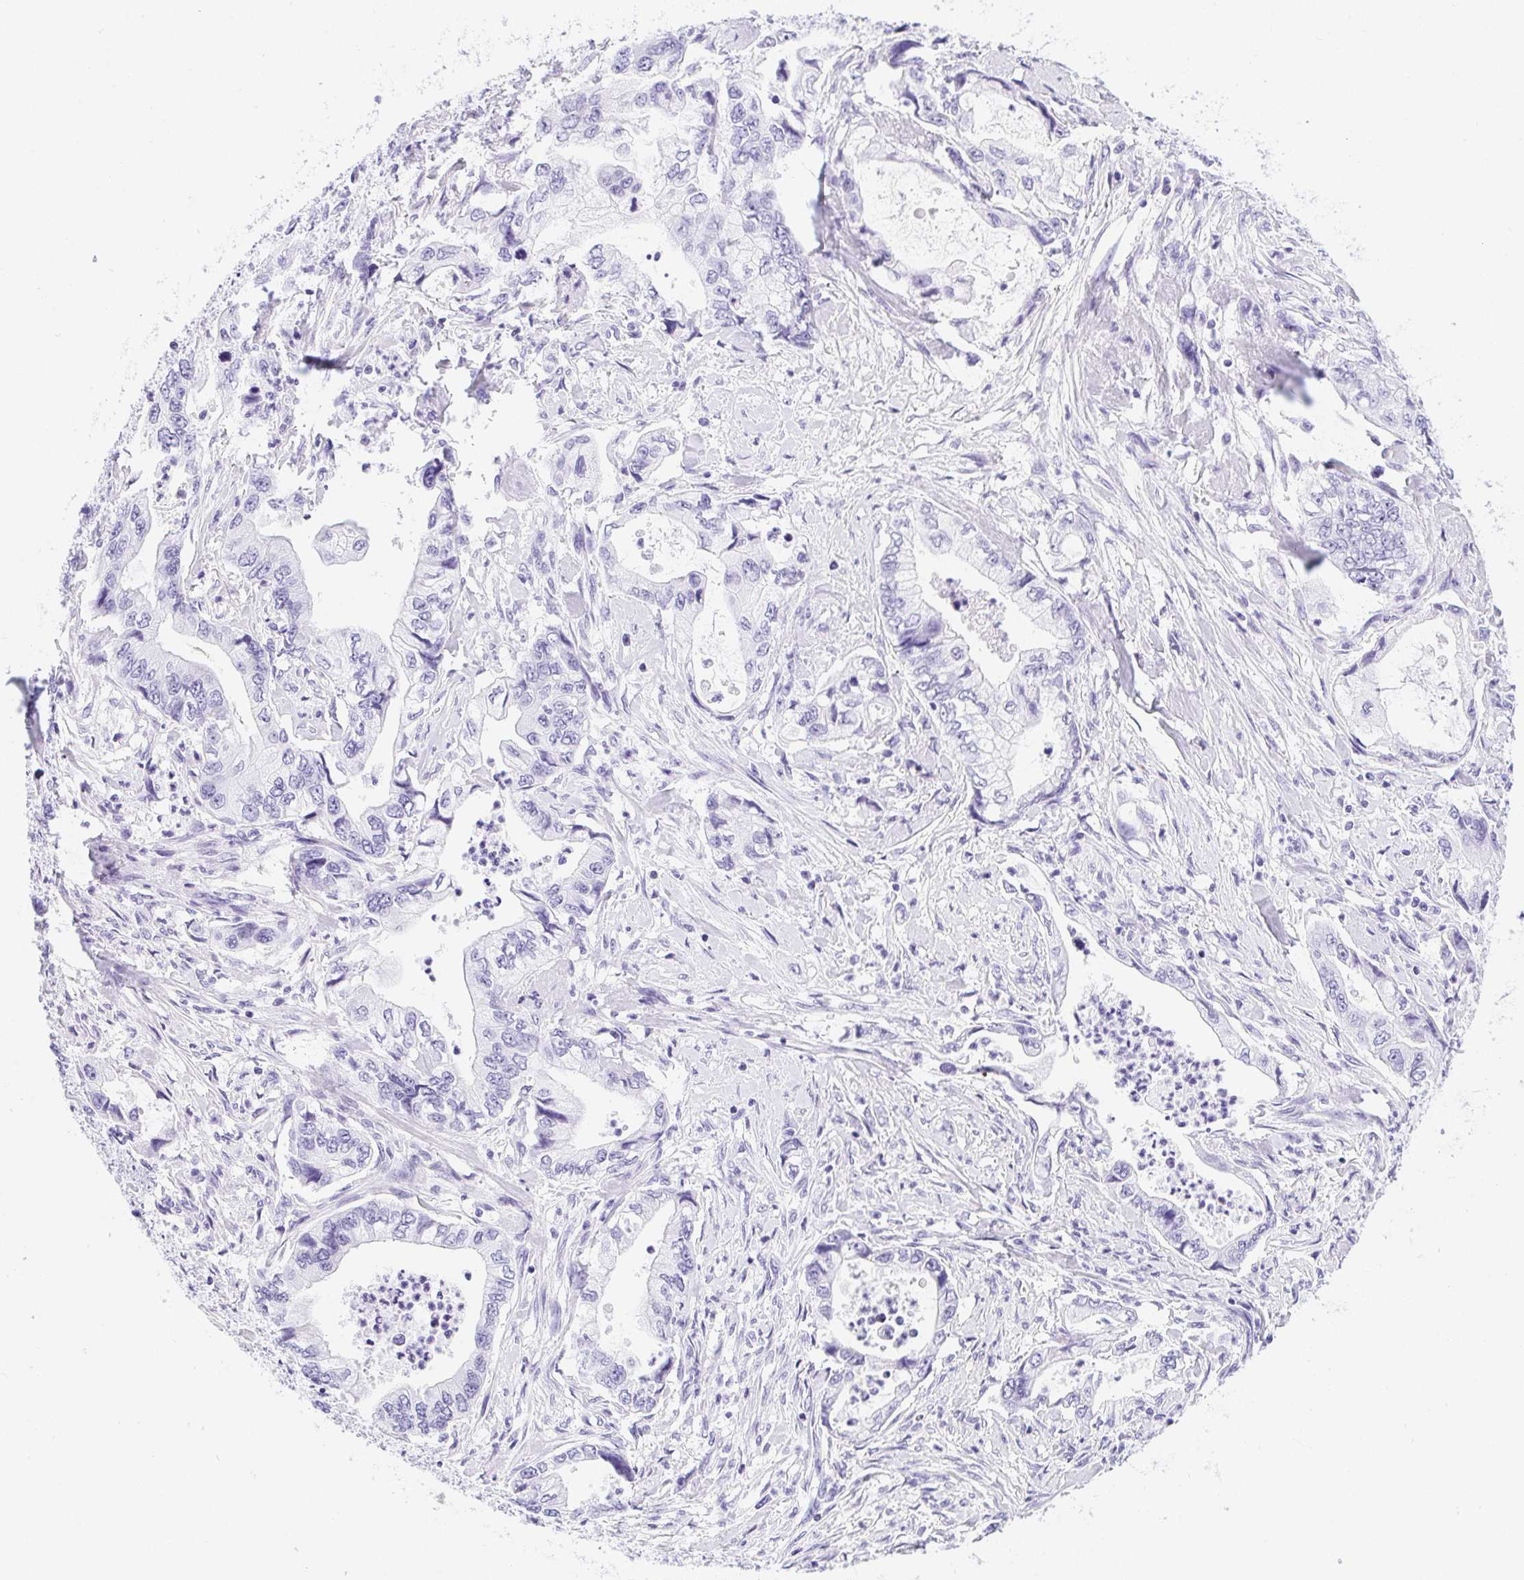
{"staining": {"intensity": "negative", "quantity": "none", "location": "none"}, "tissue": "stomach cancer", "cell_type": "Tumor cells", "image_type": "cancer", "snomed": [{"axis": "morphology", "description": "Adenocarcinoma, NOS"}, {"axis": "topography", "description": "Pancreas"}, {"axis": "topography", "description": "Stomach, upper"}], "caption": "High magnification brightfield microscopy of stomach adenocarcinoma stained with DAB (3,3'-diaminobenzidine) (brown) and counterstained with hematoxylin (blue): tumor cells show no significant staining. (Brightfield microscopy of DAB (3,3'-diaminobenzidine) IHC at high magnification).", "gene": "PRKAA1", "patient": {"sex": "male", "age": 77}}